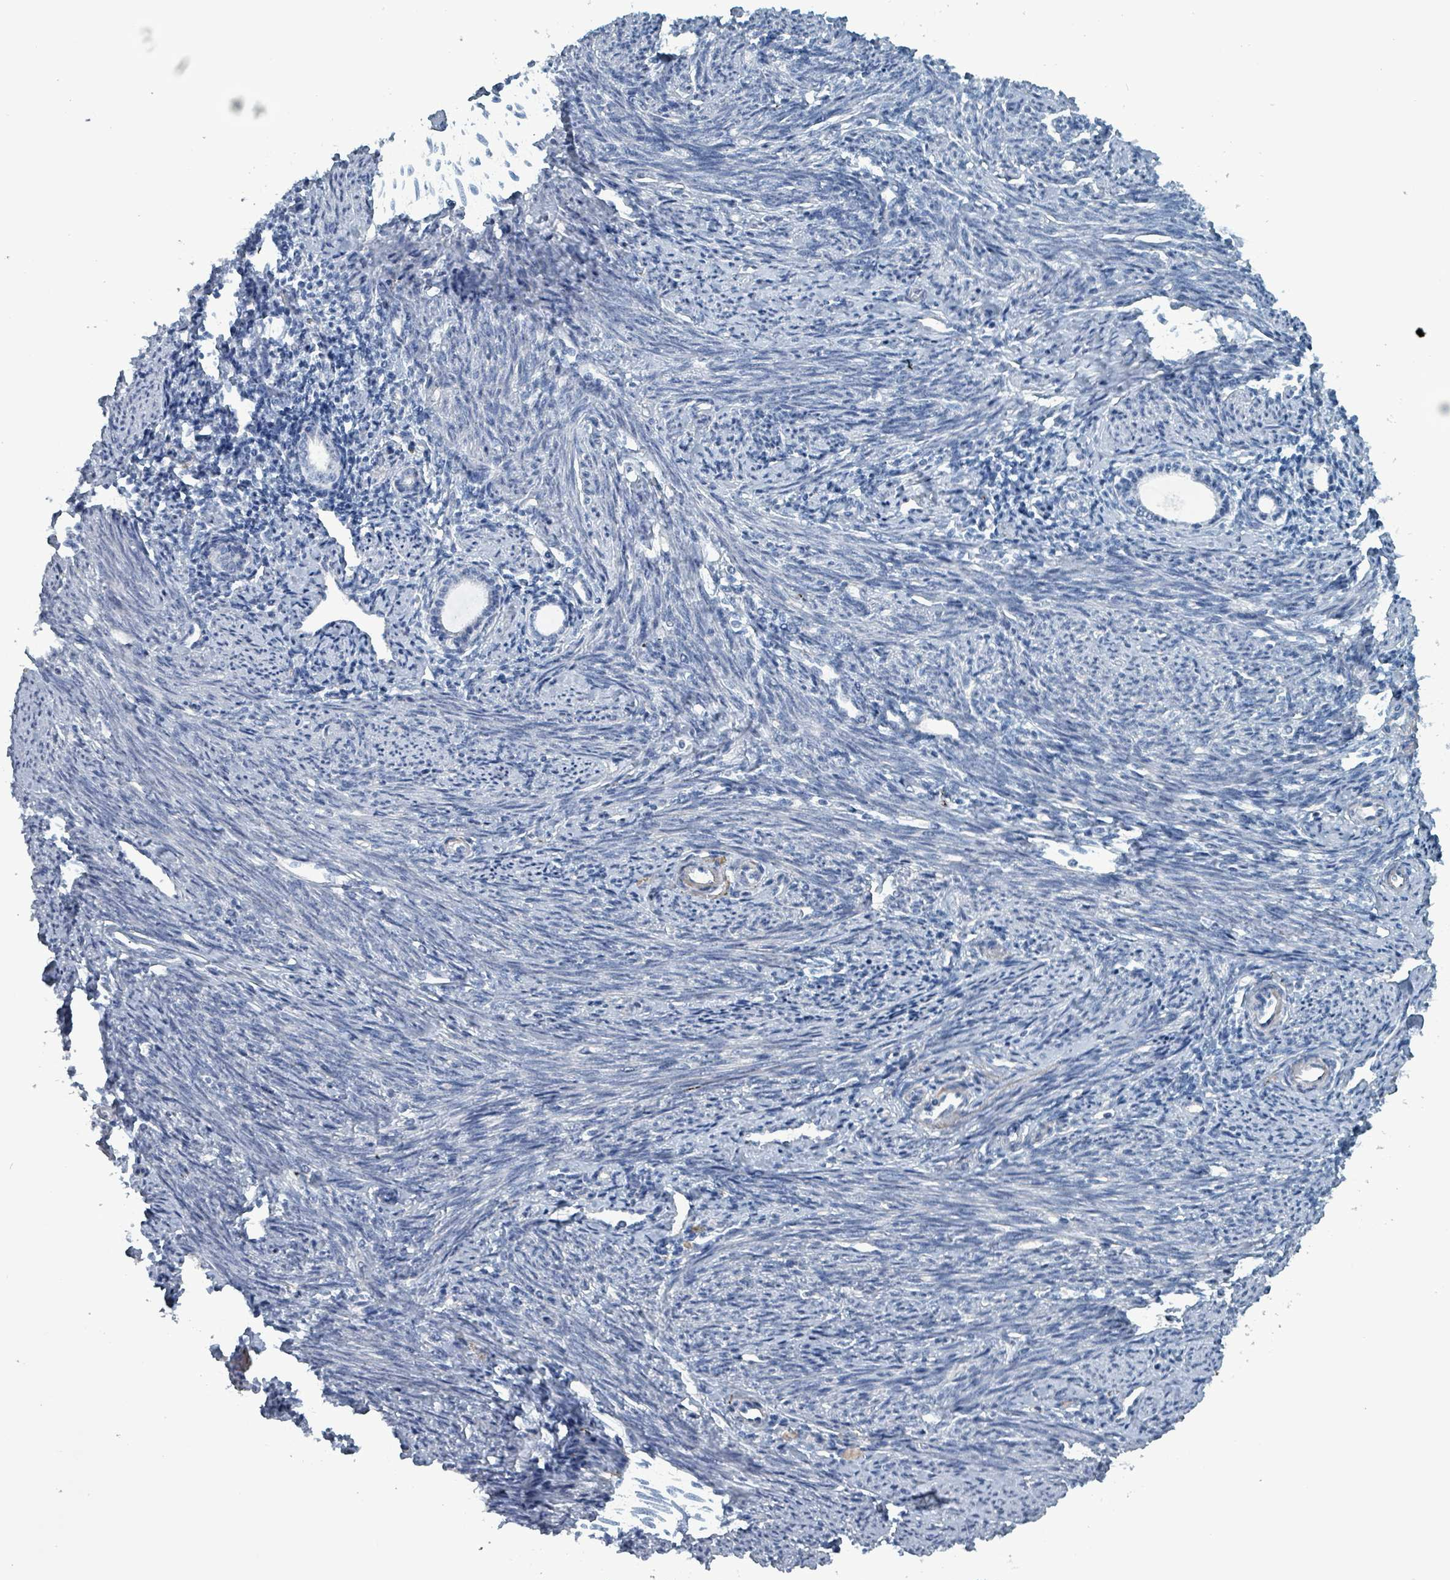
{"staining": {"intensity": "negative", "quantity": "none", "location": "none"}, "tissue": "endometrium", "cell_type": "Cells in endometrial stroma", "image_type": "normal", "snomed": [{"axis": "morphology", "description": "Normal tissue, NOS"}, {"axis": "topography", "description": "Endometrium"}], "caption": "This histopathology image is of normal endometrium stained with IHC to label a protein in brown with the nuclei are counter-stained blue. There is no positivity in cells in endometrial stroma.", "gene": "TAAR5", "patient": {"sex": "female", "age": 63}}